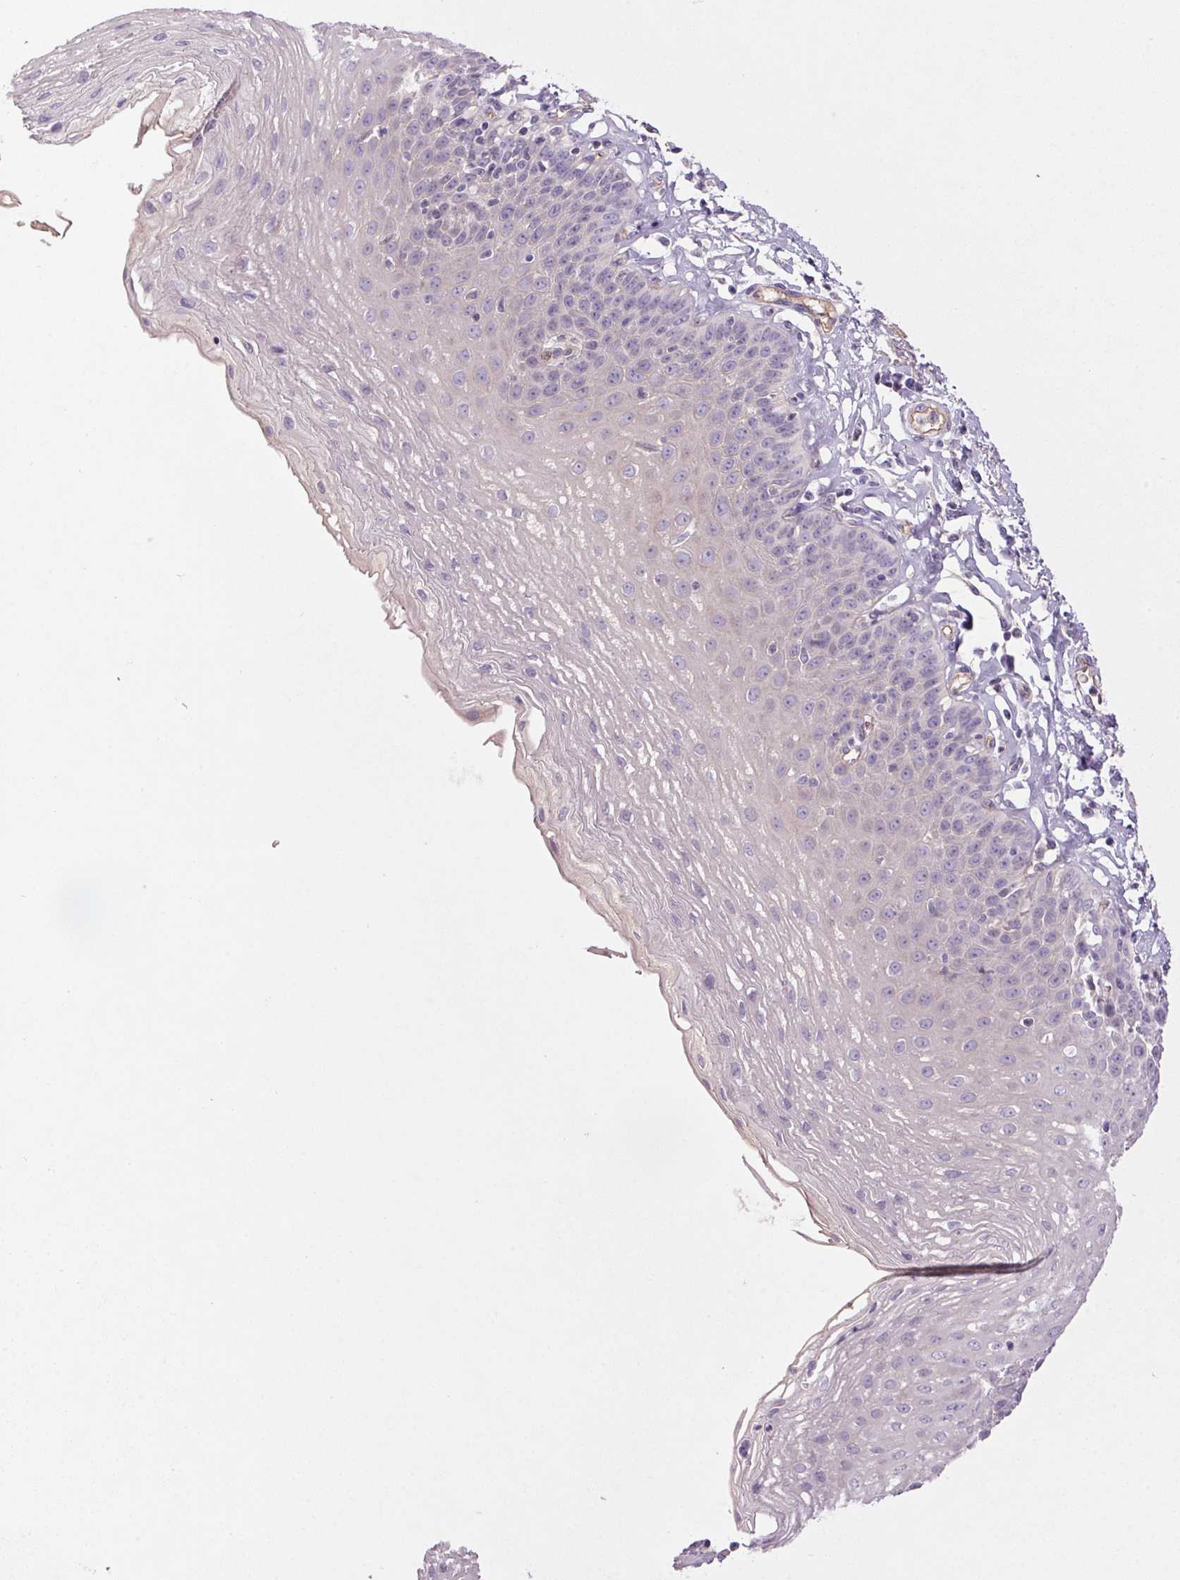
{"staining": {"intensity": "negative", "quantity": "none", "location": "none"}, "tissue": "esophagus", "cell_type": "Squamous epithelial cells", "image_type": "normal", "snomed": [{"axis": "morphology", "description": "Normal tissue, NOS"}, {"axis": "topography", "description": "Esophagus"}], "caption": "Immunohistochemistry (IHC) photomicrograph of unremarkable esophagus stained for a protein (brown), which displays no positivity in squamous epithelial cells.", "gene": "APOC4", "patient": {"sex": "female", "age": 81}}